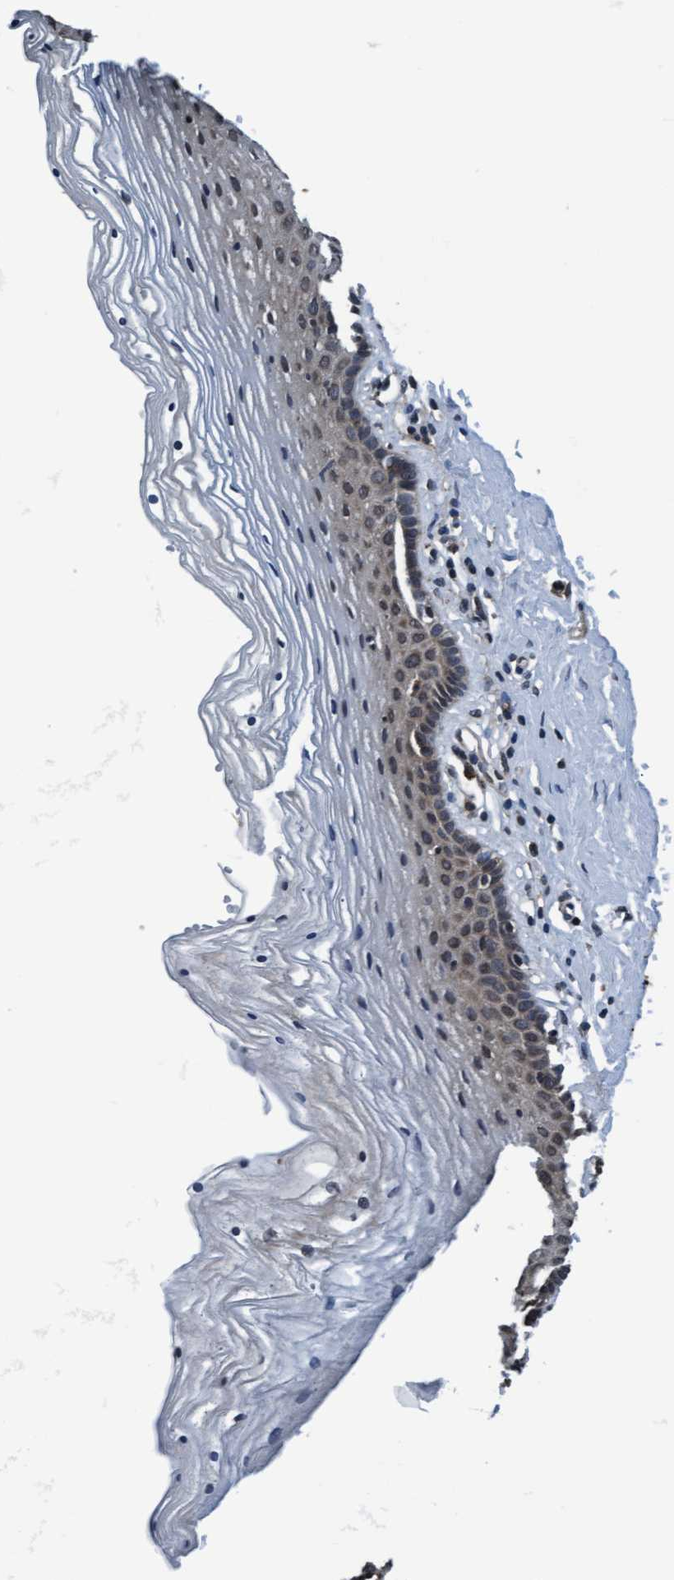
{"staining": {"intensity": "weak", "quantity": ">75%", "location": "cytoplasmic/membranous,nuclear"}, "tissue": "vagina", "cell_type": "Squamous epithelial cells", "image_type": "normal", "snomed": [{"axis": "morphology", "description": "Normal tissue, NOS"}, {"axis": "topography", "description": "Vagina"}], "caption": "Immunohistochemical staining of benign vagina demonstrates weak cytoplasmic/membranous,nuclear protein staining in about >75% of squamous epithelial cells.", "gene": "WASF1", "patient": {"sex": "female", "age": 32}}